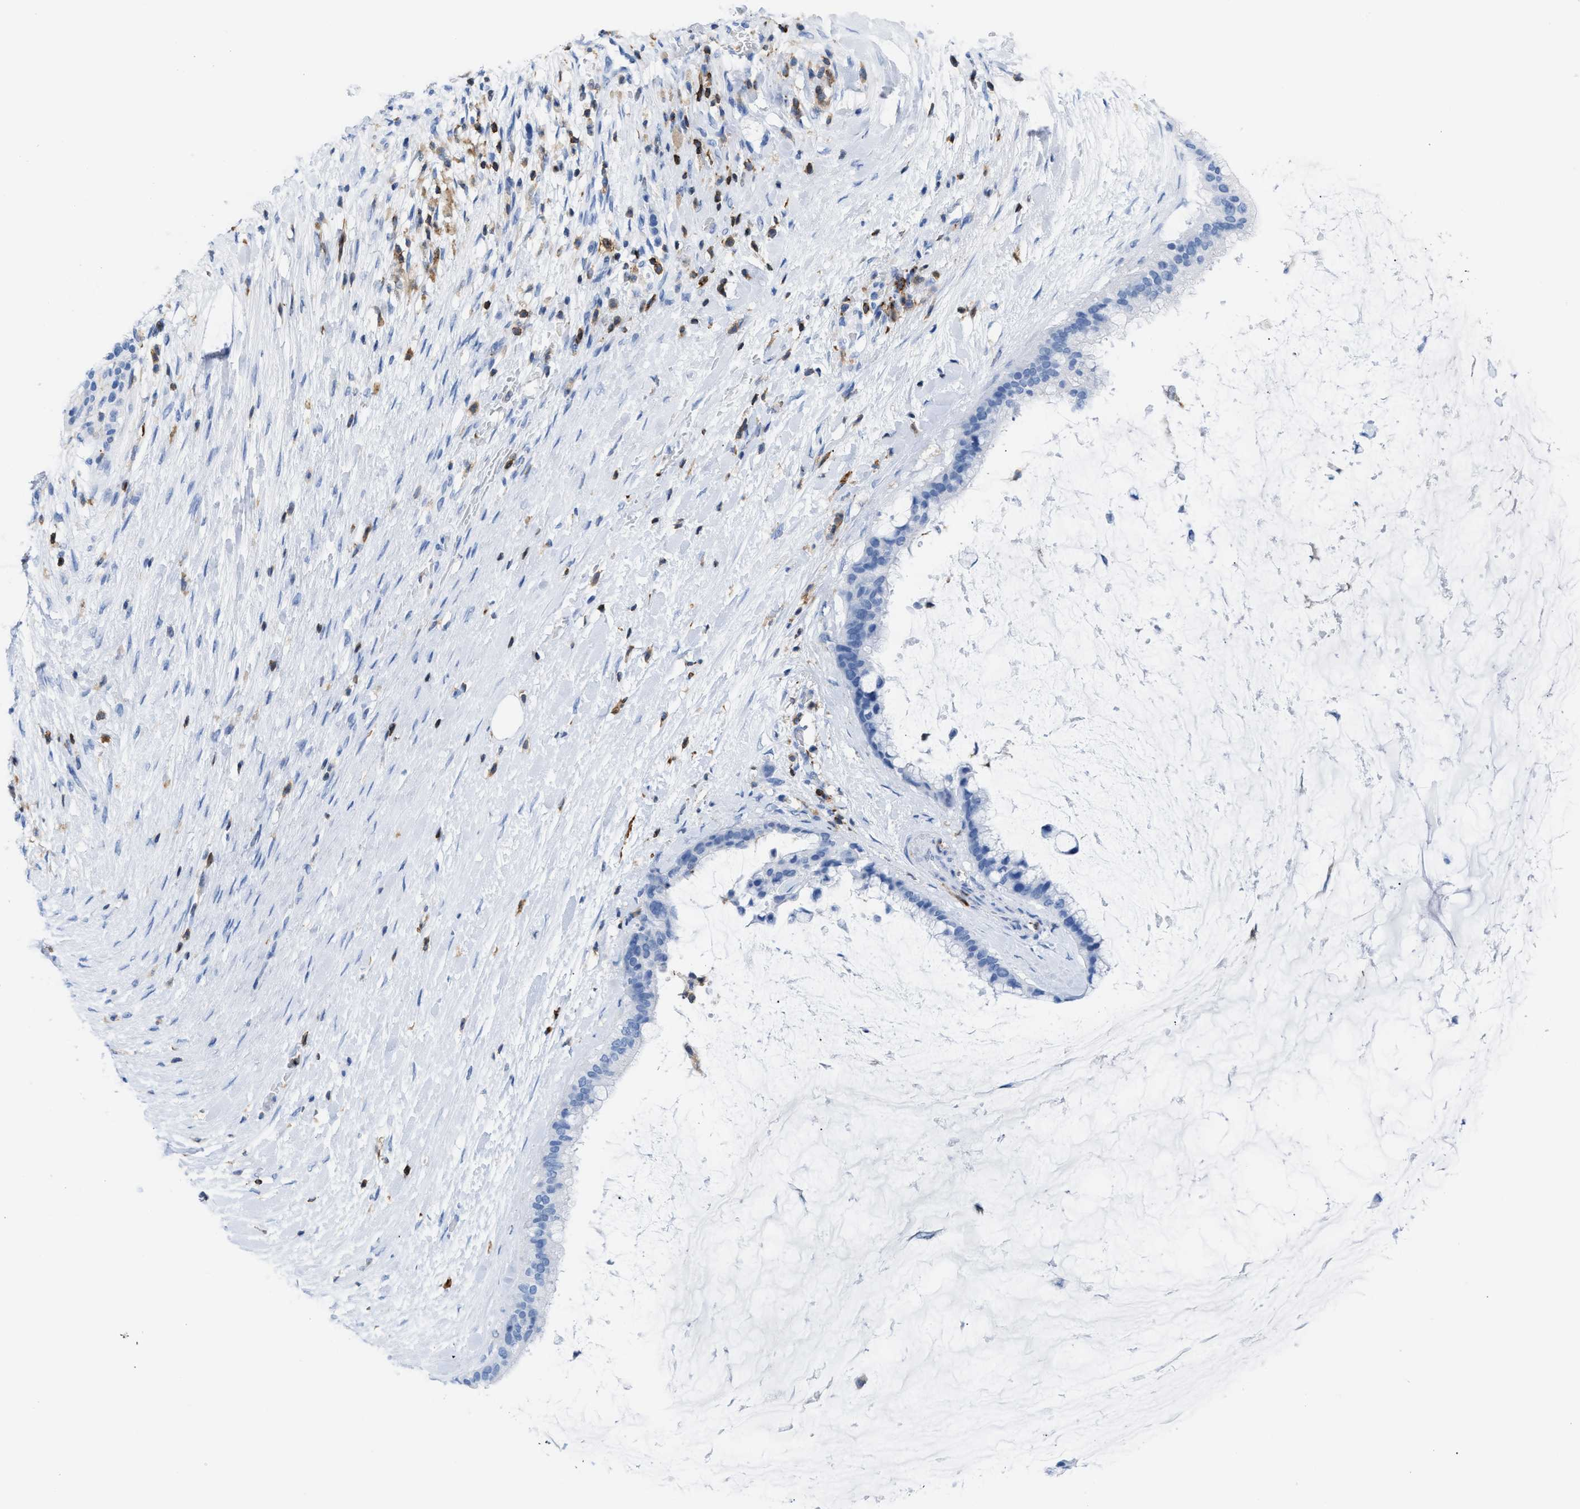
{"staining": {"intensity": "negative", "quantity": "none", "location": "none"}, "tissue": "pancreatic cancer", "cell_type": "Tumor cells", "image_type": "cancer", "snomed": [{"axis": "morphology", "description": "Adenocarcinoma, NOS"}, {"axis": "topography", "description": "Pancreas"}], "caption": "A high-resolution photomicrograph shows IHC staining of adenocarcinoma (pancreatic), which reveals no significant staining in tumor cells.", "gene": "LCP1", "patient": {"sex": "male", "age": 41}}